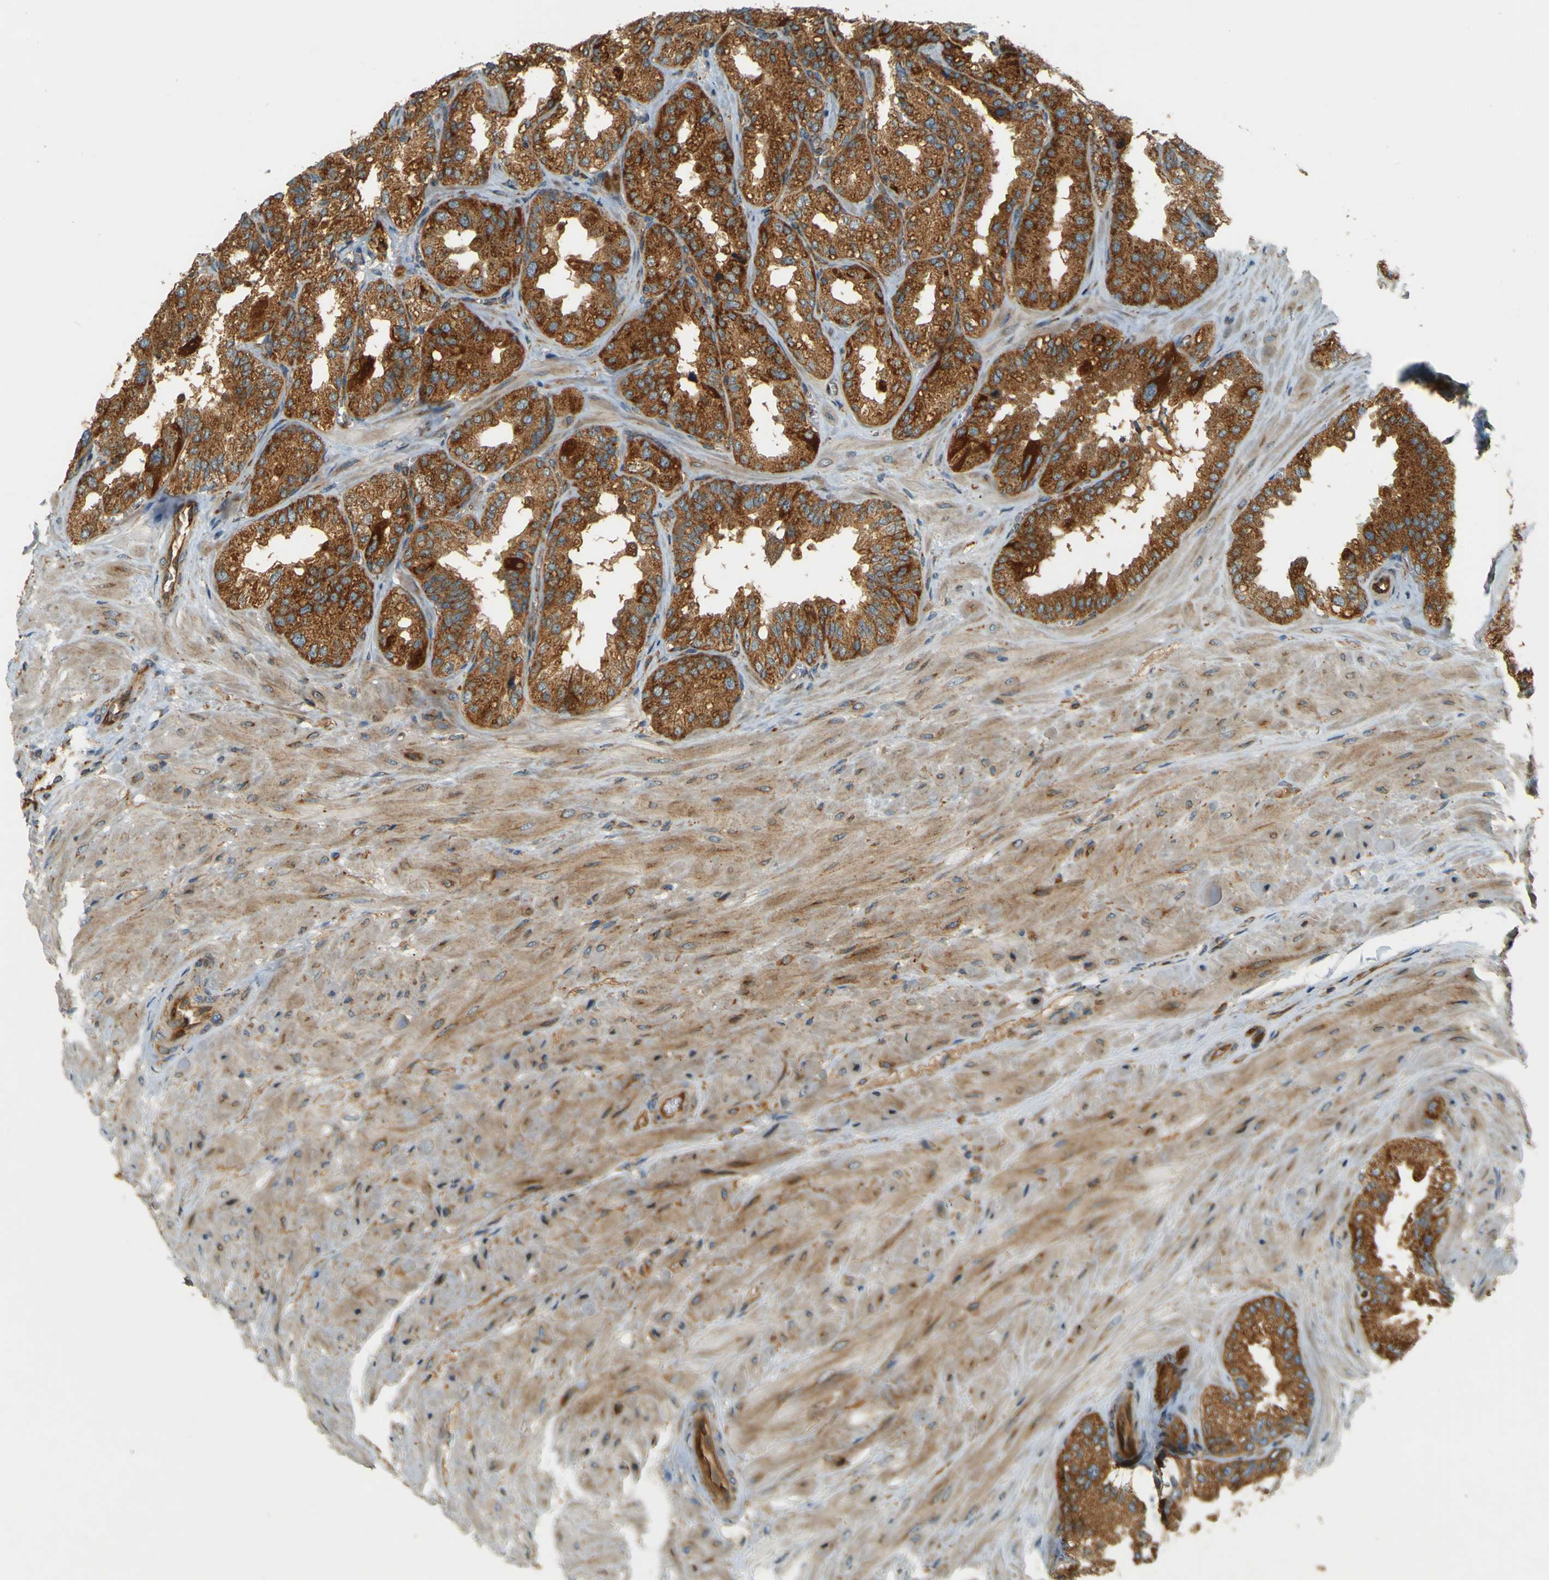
{"staining": {"intensity": "strong", "quantity": ">75%", "location": "cytoplasmic/membranous"}, "tissue": "seminal vesicle", "cell_type": "Glandular cells", "image_type": "normal", "snomed": [{"axis": "morphology", "description": "Normal tissue, NOS"}, {"axis": "topography", "description": "Prostate"}, {"axis": "topography", "description": "Seminal veicle"}], "caption": "IHC histopathology image of benign seminal vesicle stained for a protein (brown), which demonstrates high levels of strong cytoplasmic/membranous staining in about >75% of glandular cells.", "gene": "DNAJC5", "patient": {"sex": "male", "age": 51}}